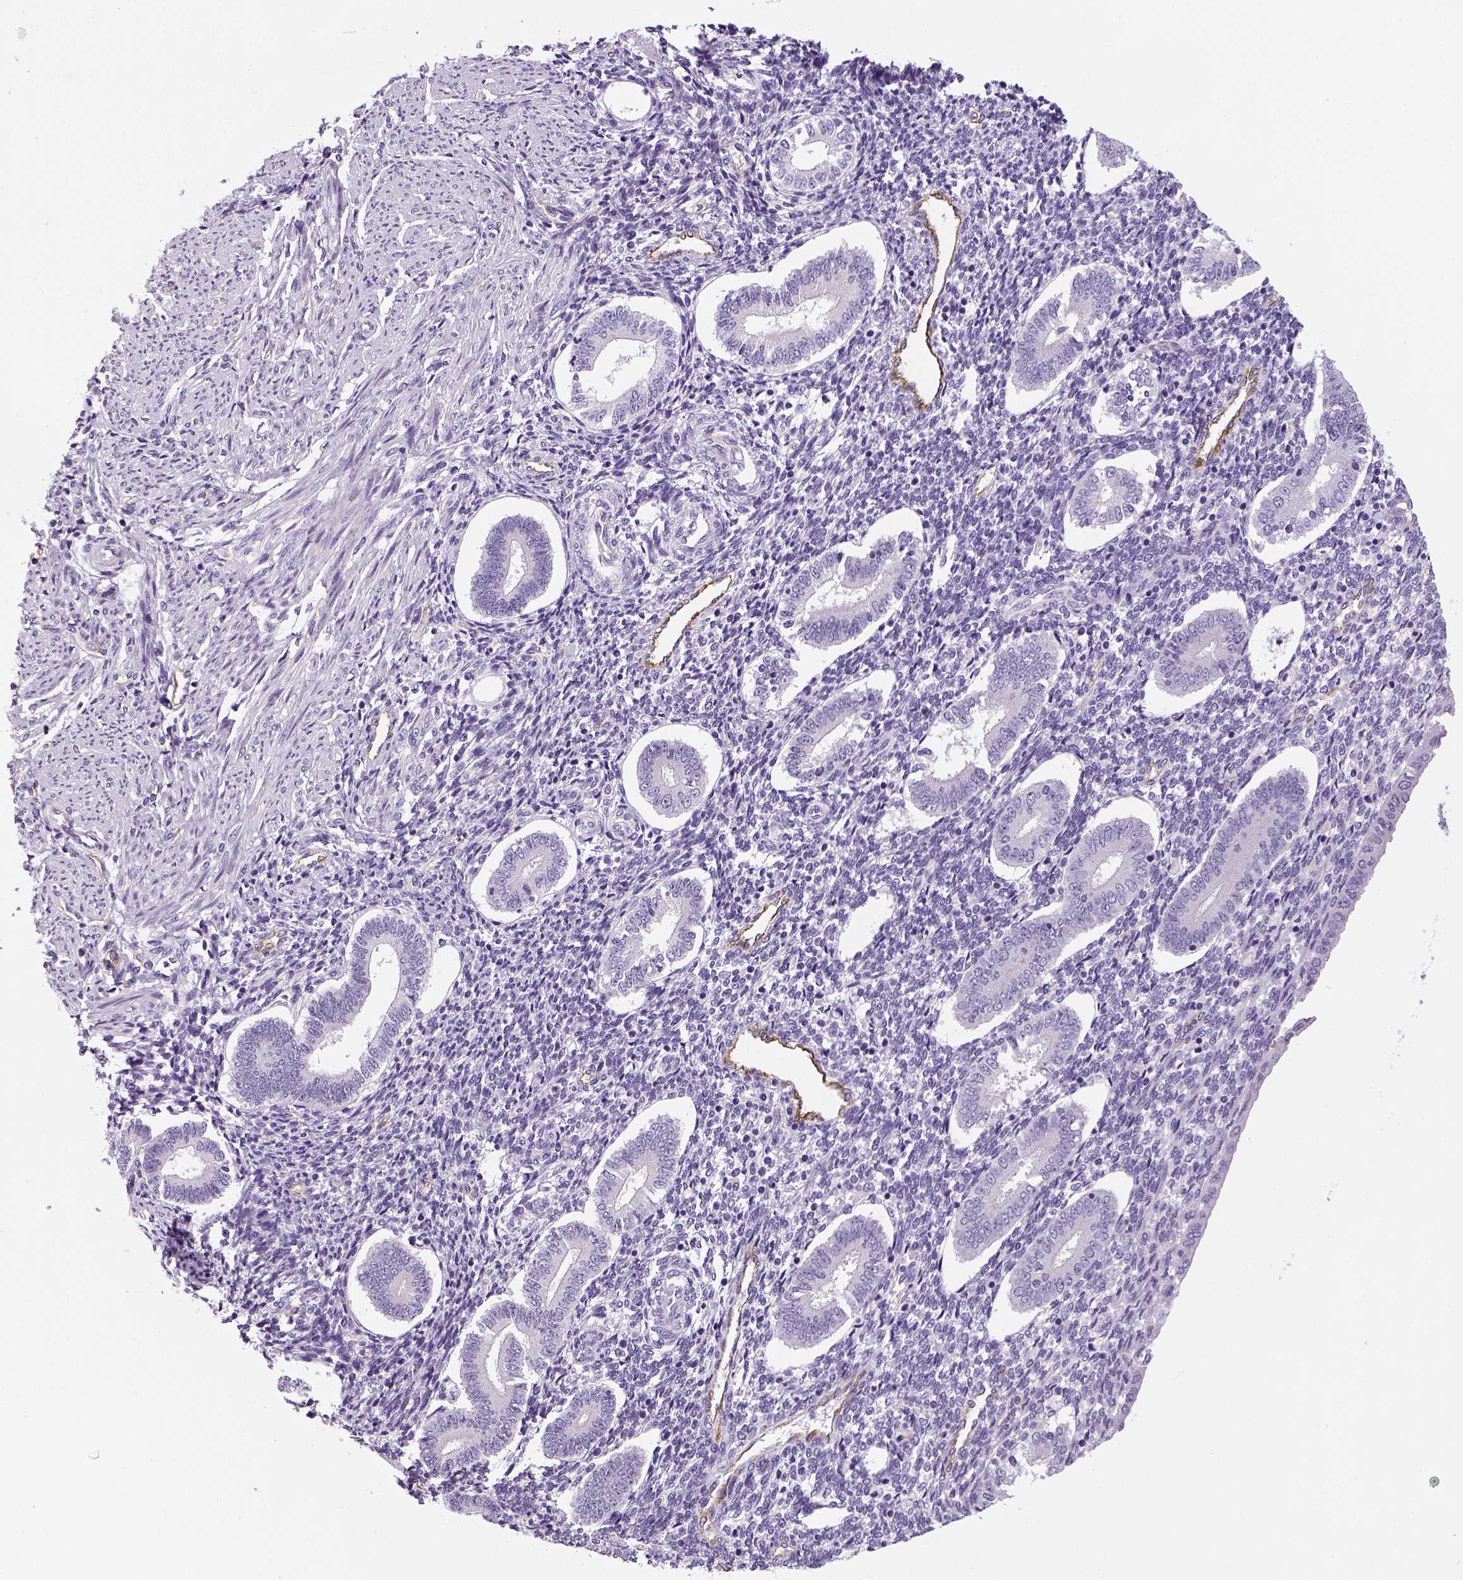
{"staining": {"intensity": "negative", "quantity": "none", "location": "none"}, "tissue": "endometrium", "cell_type": "Cells in endometrial stroma", "image_type": "normal", "snomed": [{"axis": "morphology", "description": "Normal tissue, NOS"}, {"axis": "topography", "description": "Endometrium"}], "caption": "High power microscopy micrograph of an IHC histopathology image of normal endometrium, revealing no significant positivity in cells in endometrial stroma.", "gene": "ENSG00000250349", "patient": {"sex": "female", "age": 40}}